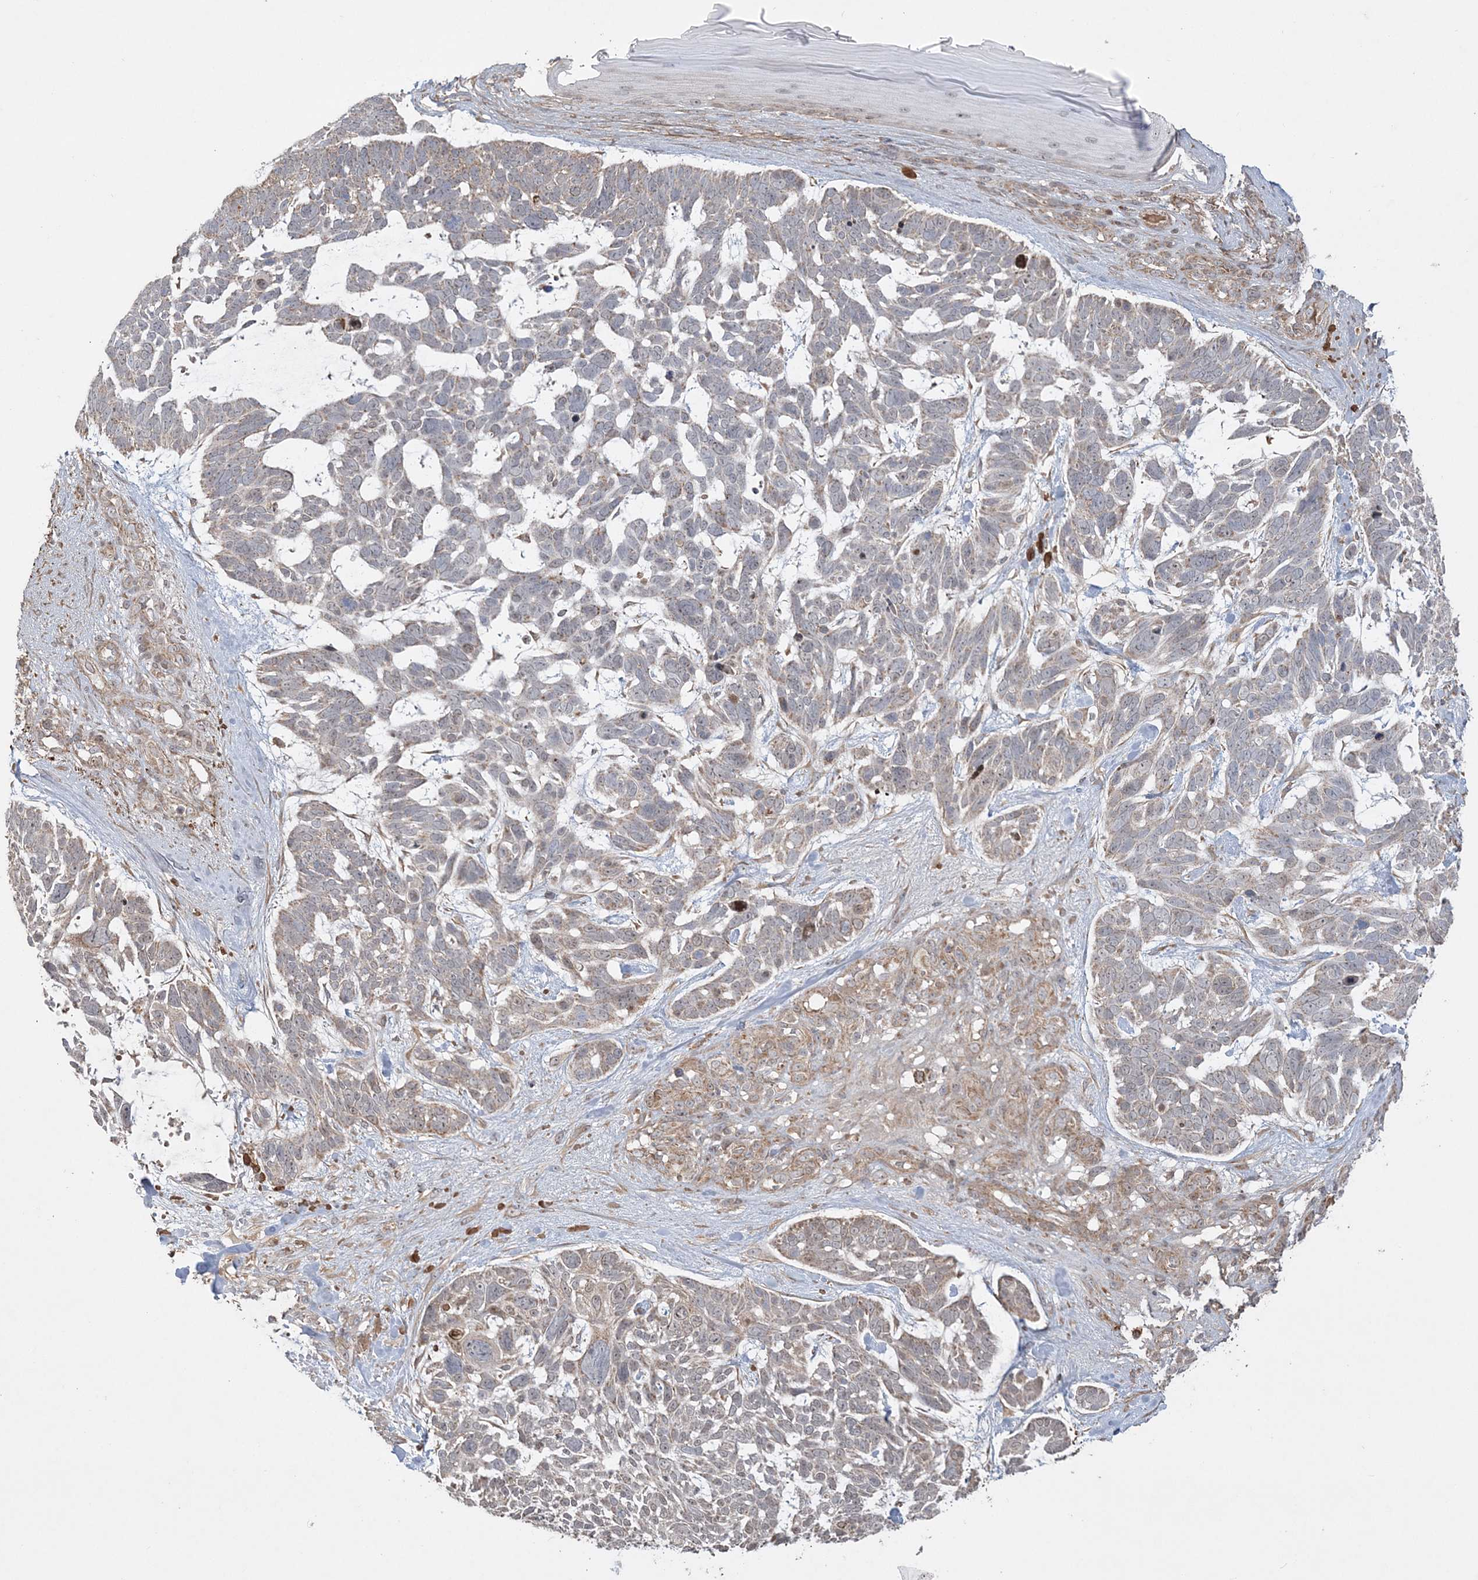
{"staining": {"intensity": "weak", "quantity": "25%-75%", "location": "cytoplasmic/membranous"}, "tissue": "skin cancer", "cell_type": "Tumor cells", "image_type": "cancer", "snomed": [{"axis": "morphology", "description": "Basal cell carcinoma"}, {"axis": "topography", "description": "Skin"}], "caption": "An IHC histopathology image of neoplastic tissue is shown. Protein staining in brown highlights weak cytoplasmic/membranous positivity in basal cell carcinoma (skin) within tumor cells.", "gene": "SCLT1", "patient": {"sex": "male", "age": 88}}